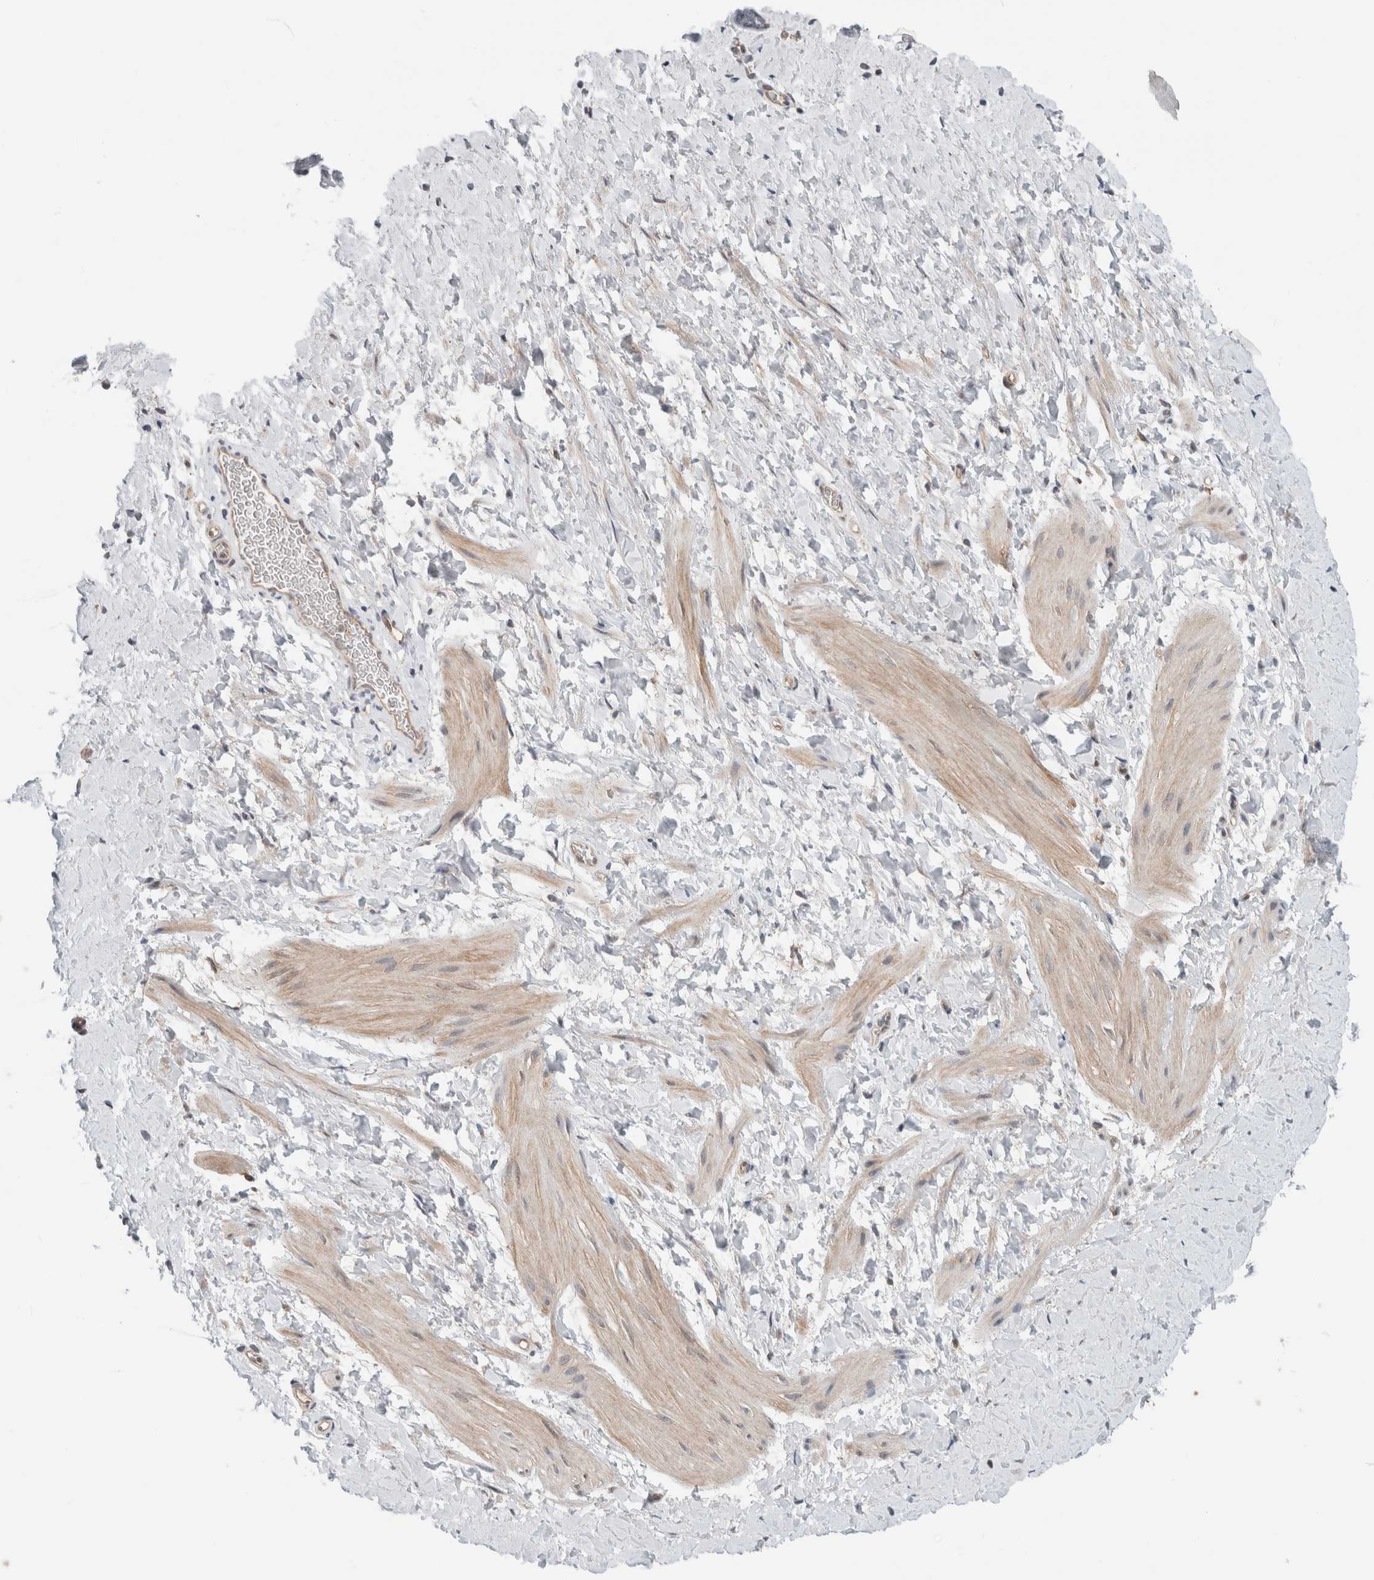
{"staining": {"intensity": "weak", "quantity": "25%-75%", "location": "cytoplasmic/membranous"}, "tissue": "smooth muscle", "cell_type": "Smooth muscle cells", "image_type": "normal", "snomed": [{"axis": "morphology", "description": "Normal tissue, NOS"}, {"axis": "topography", "description": "Smooth muscle"}], "caption": "Smooth muscle cells show low levels of weak cytoplasmic/membranous positivity in approximately 25%-75% of cells in unremarkable smooth muscle. (Brightfield microscopy of DAB IHC at high magnification).", "gene": "XPNPEP1", "patient": {"sex": "male", "age": 16}}